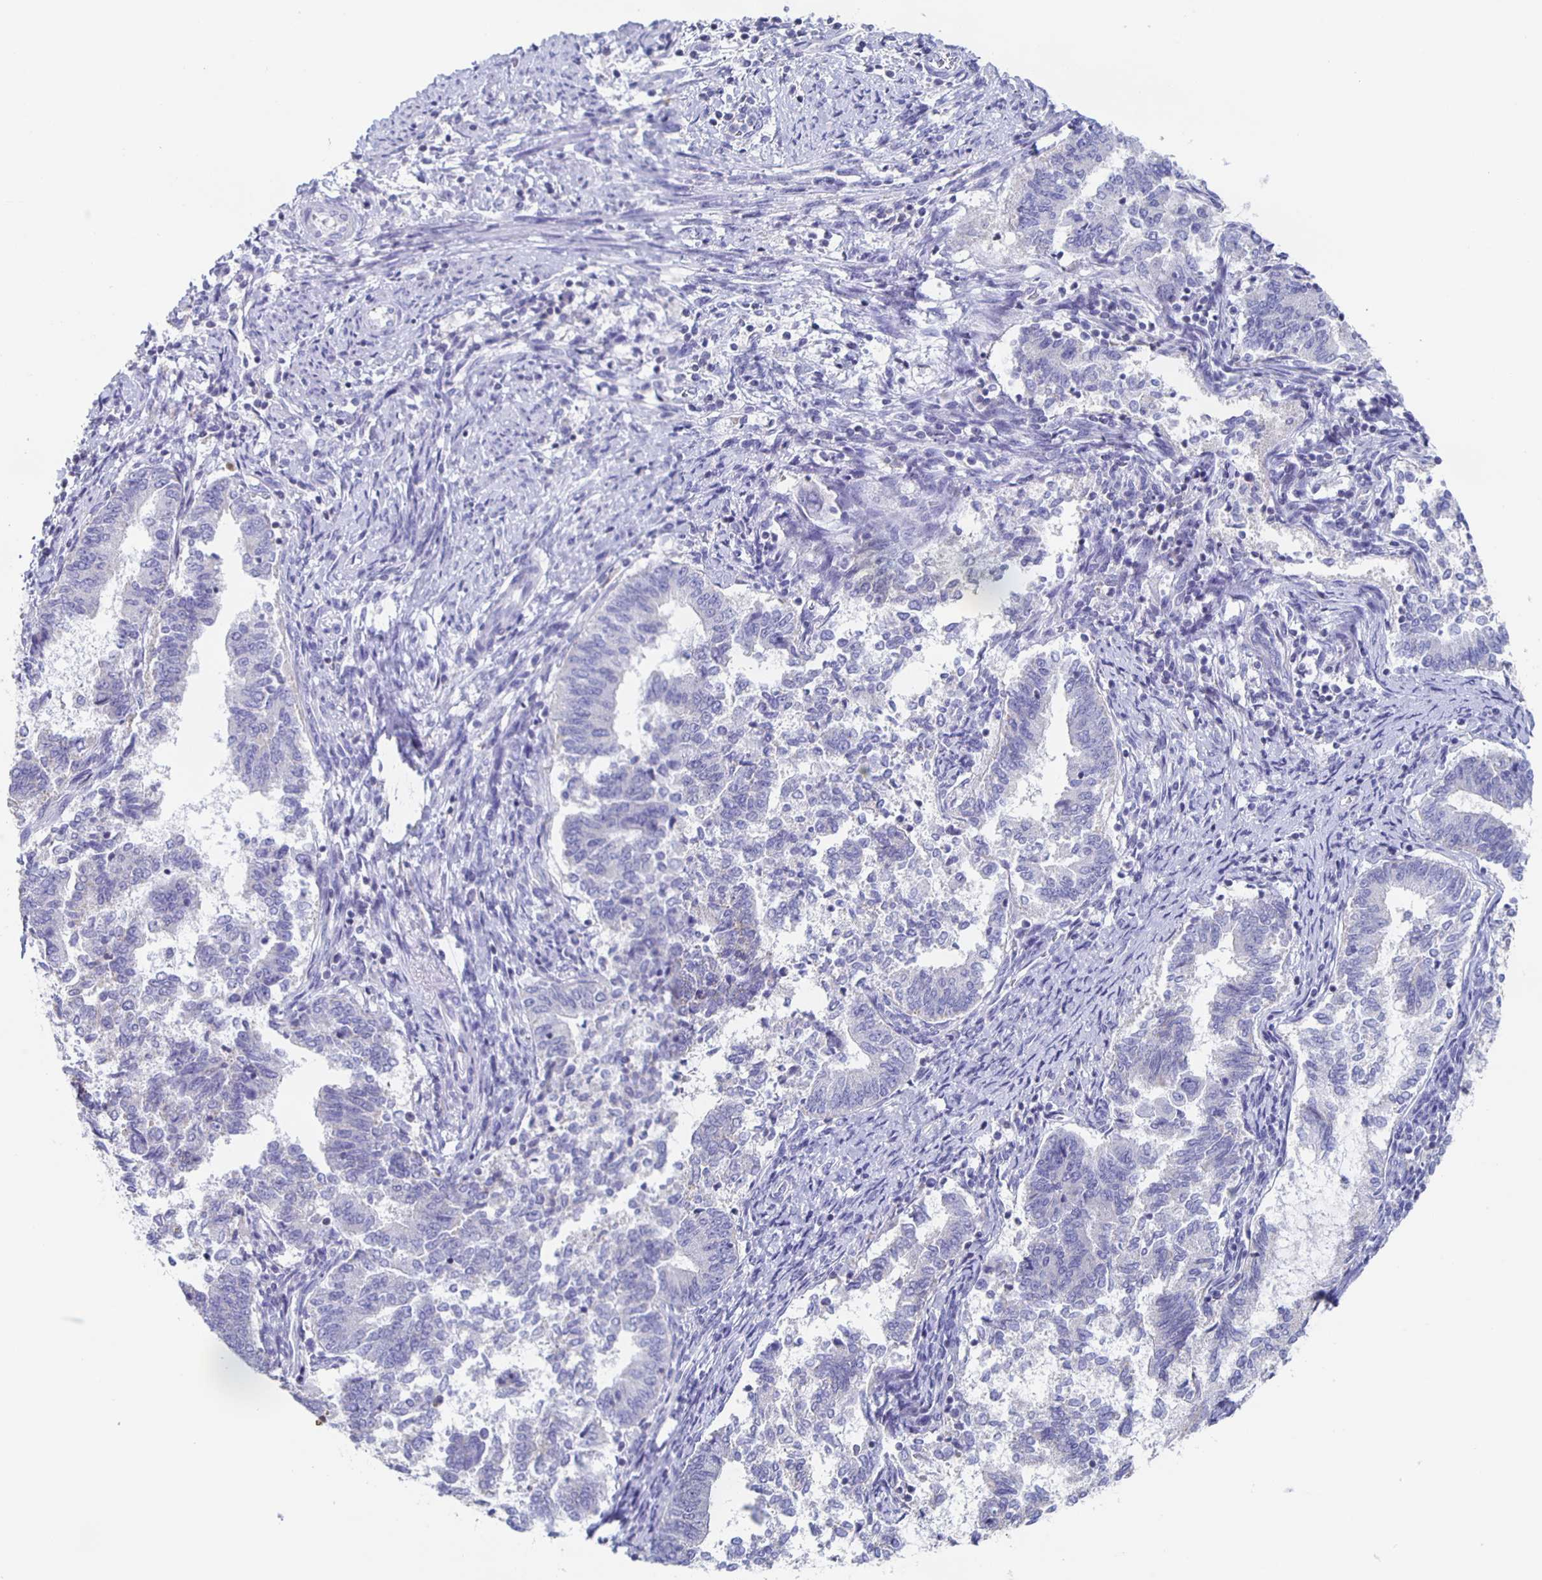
{"staining": {"intensity": "weak", "quantity": "<25%", "location": "cytoplasmic/membranous"}, "tissue": "endometrial cancer", "cell_type": "Tumor cells", "image_type": "cancer", "snomed": [{"axis": "morphology", "description": "Adenocarcinoma, NOS"}, {"axis": "topography", "description": "Endometrium"}], "caption": "This is an immunohistochemistry image of human endometrial cancer. There is no staining in tumor cells.", "gene": "FGA", "patient": {"sex": "female", "age": 65}}